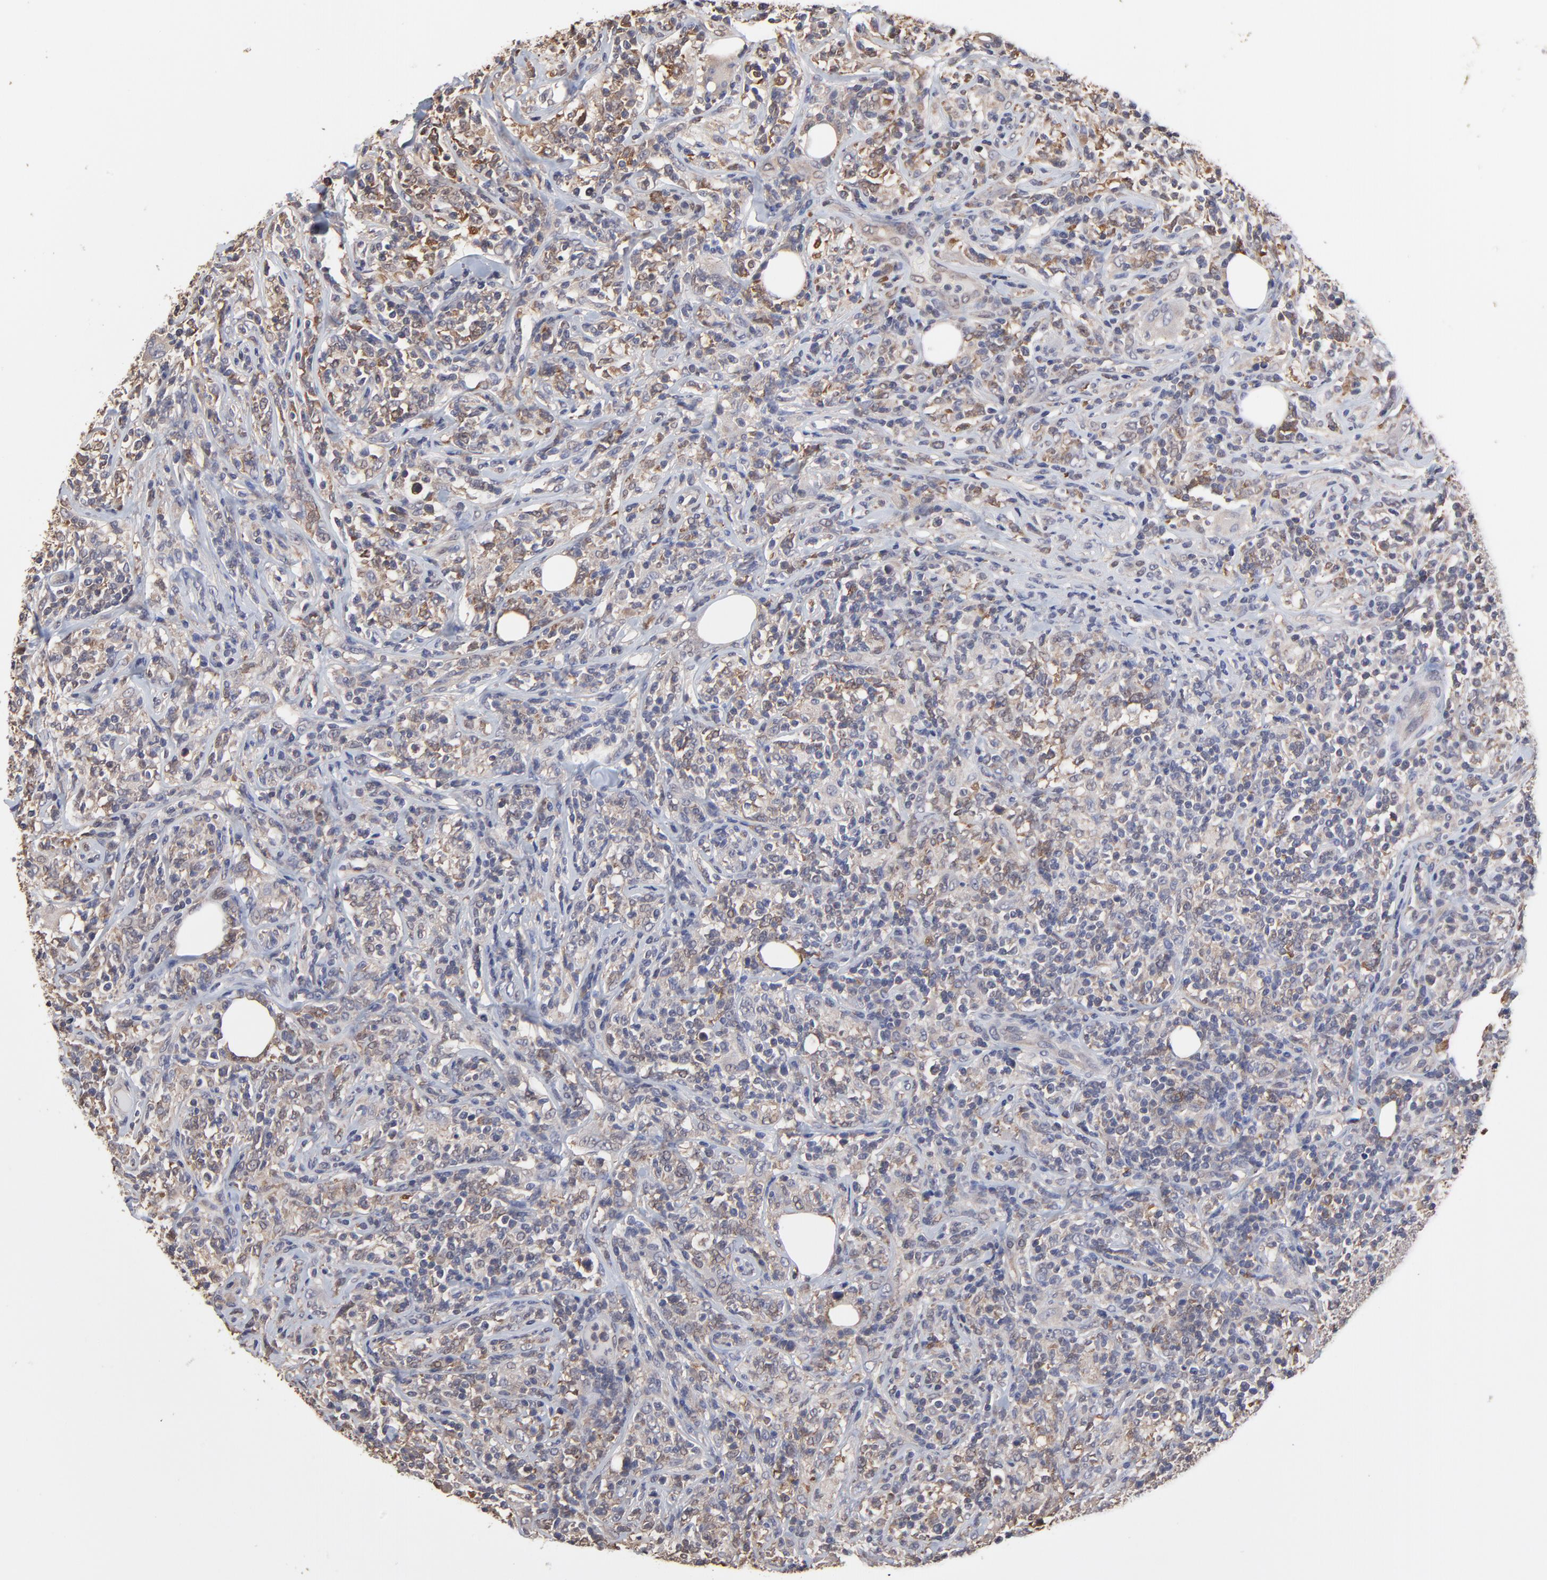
{"staining": {"intensity": "weak", "quantity": ">75%", "location": "cytoplasmic/membranous"}, "tissue": "lymphoma", "cell_type": "Tumor cells", "image_type": "cancer", "snomed": [{"axis": "morphology", "description": "Malignant lymphoma, non-Hodgkin's type, High grade"}, {"axis": "topography", "description": "Lymph node"}], "caption": "This micrograph demonstrates immunohistochemistry (IHC) staining of human malignant lymphoma, non-Hodgkin's type (high-grade), with low weak cytoplasmic/membranous staining in approximately >75% of tumor cells.", "gene": "CCT2", "patient": {"sex": "female", "age": 84}}